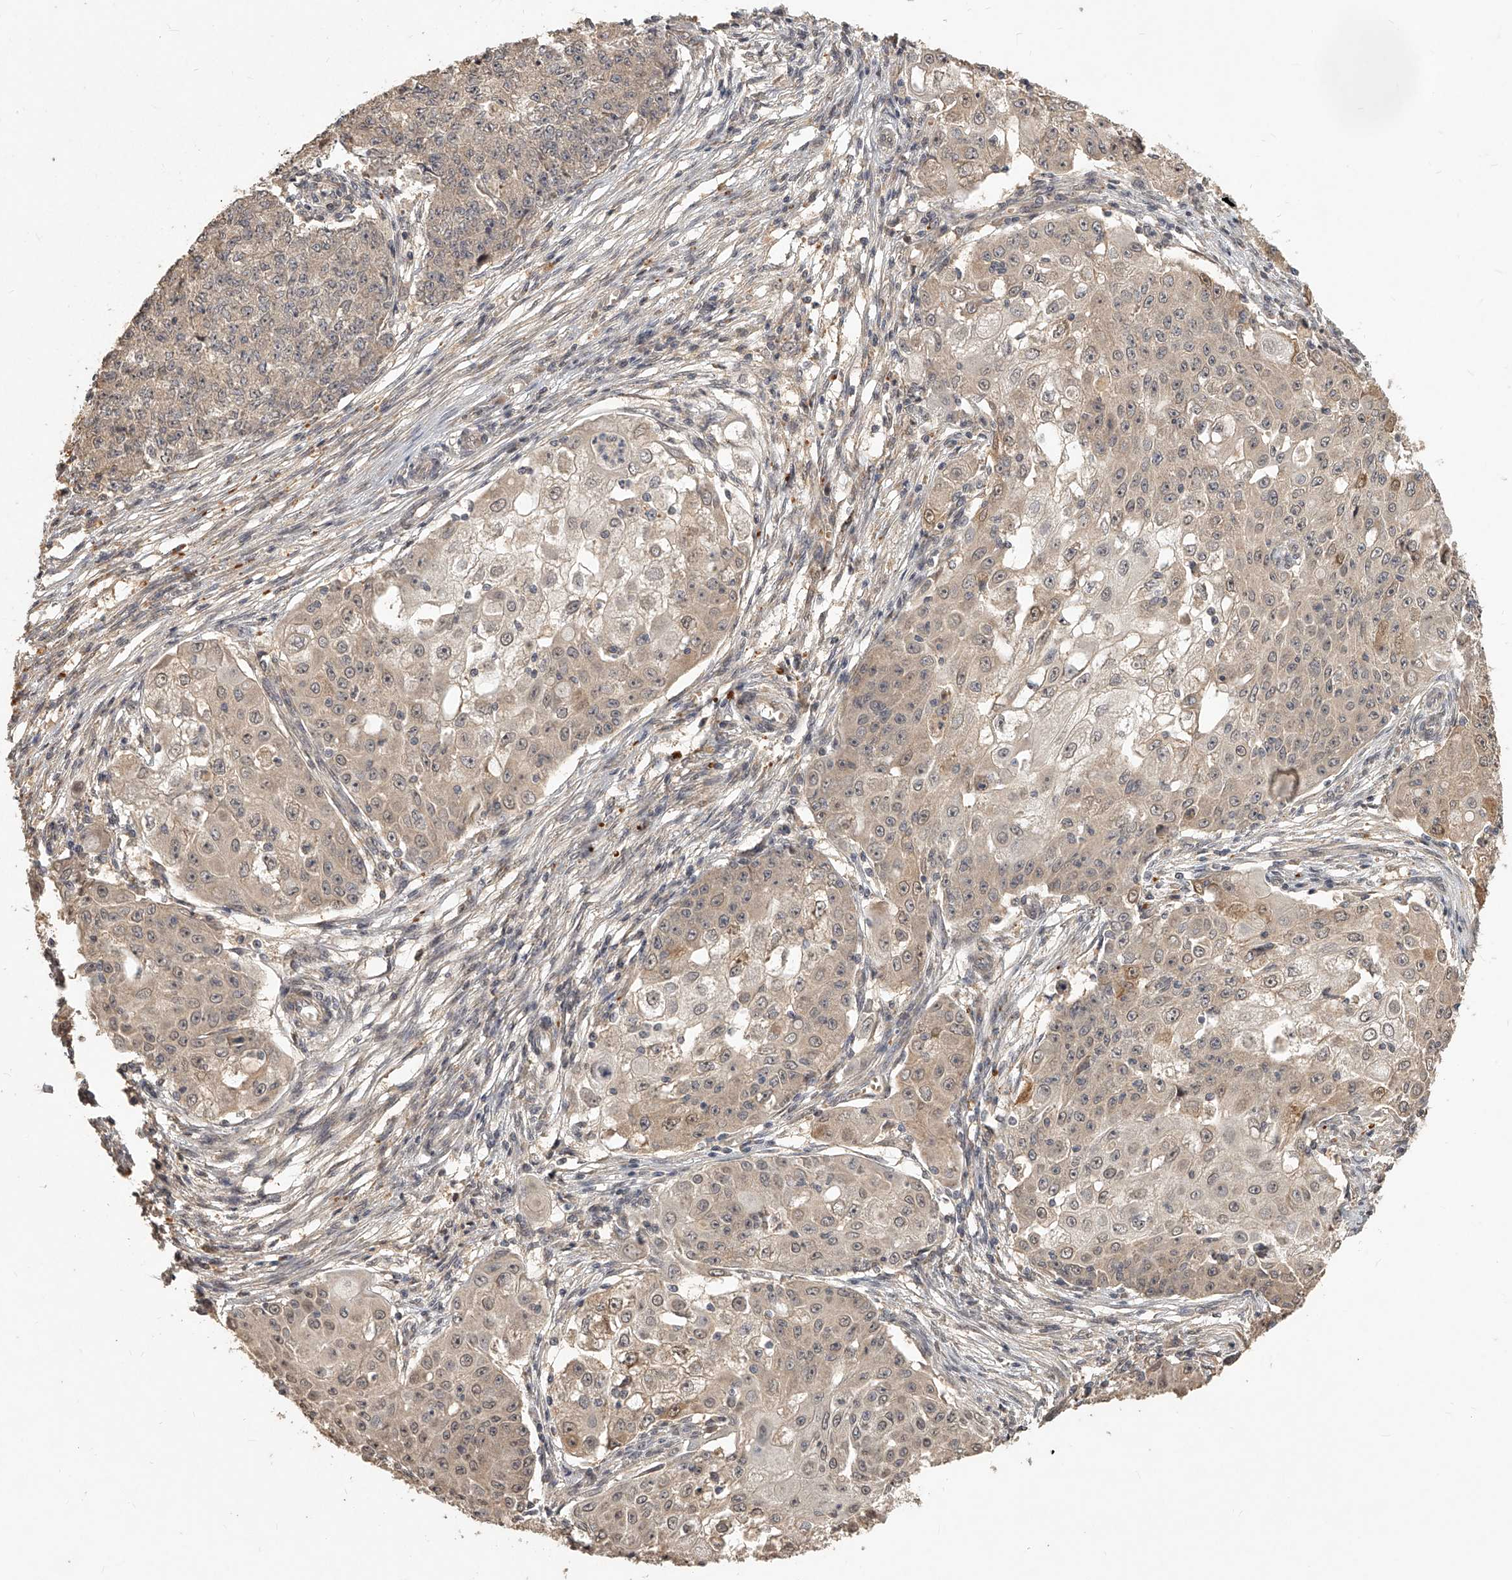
{"staining": {"intensity": "weak", "quantity": "25%-75%", "location": "cytoplasmic/membranous,nuclear"}, "tissue": "ovarian cancer", "cell_type": "Tumor cells", "image_type": "cancer", "snomed": [{"axis": "morphology", "description": "Carcinoma, endometroid"}, {"axis": "topography", "description": "Ovary"}], "caption": "This is an image of immunohistochemistry (IHC) staining of ovarian cancer, which shows weak expression in the cytoplasmic/membranous and nuclear of tumor cells.", "gene": "SLC37A1", "patient": {"sex": "female", "age": 42}}